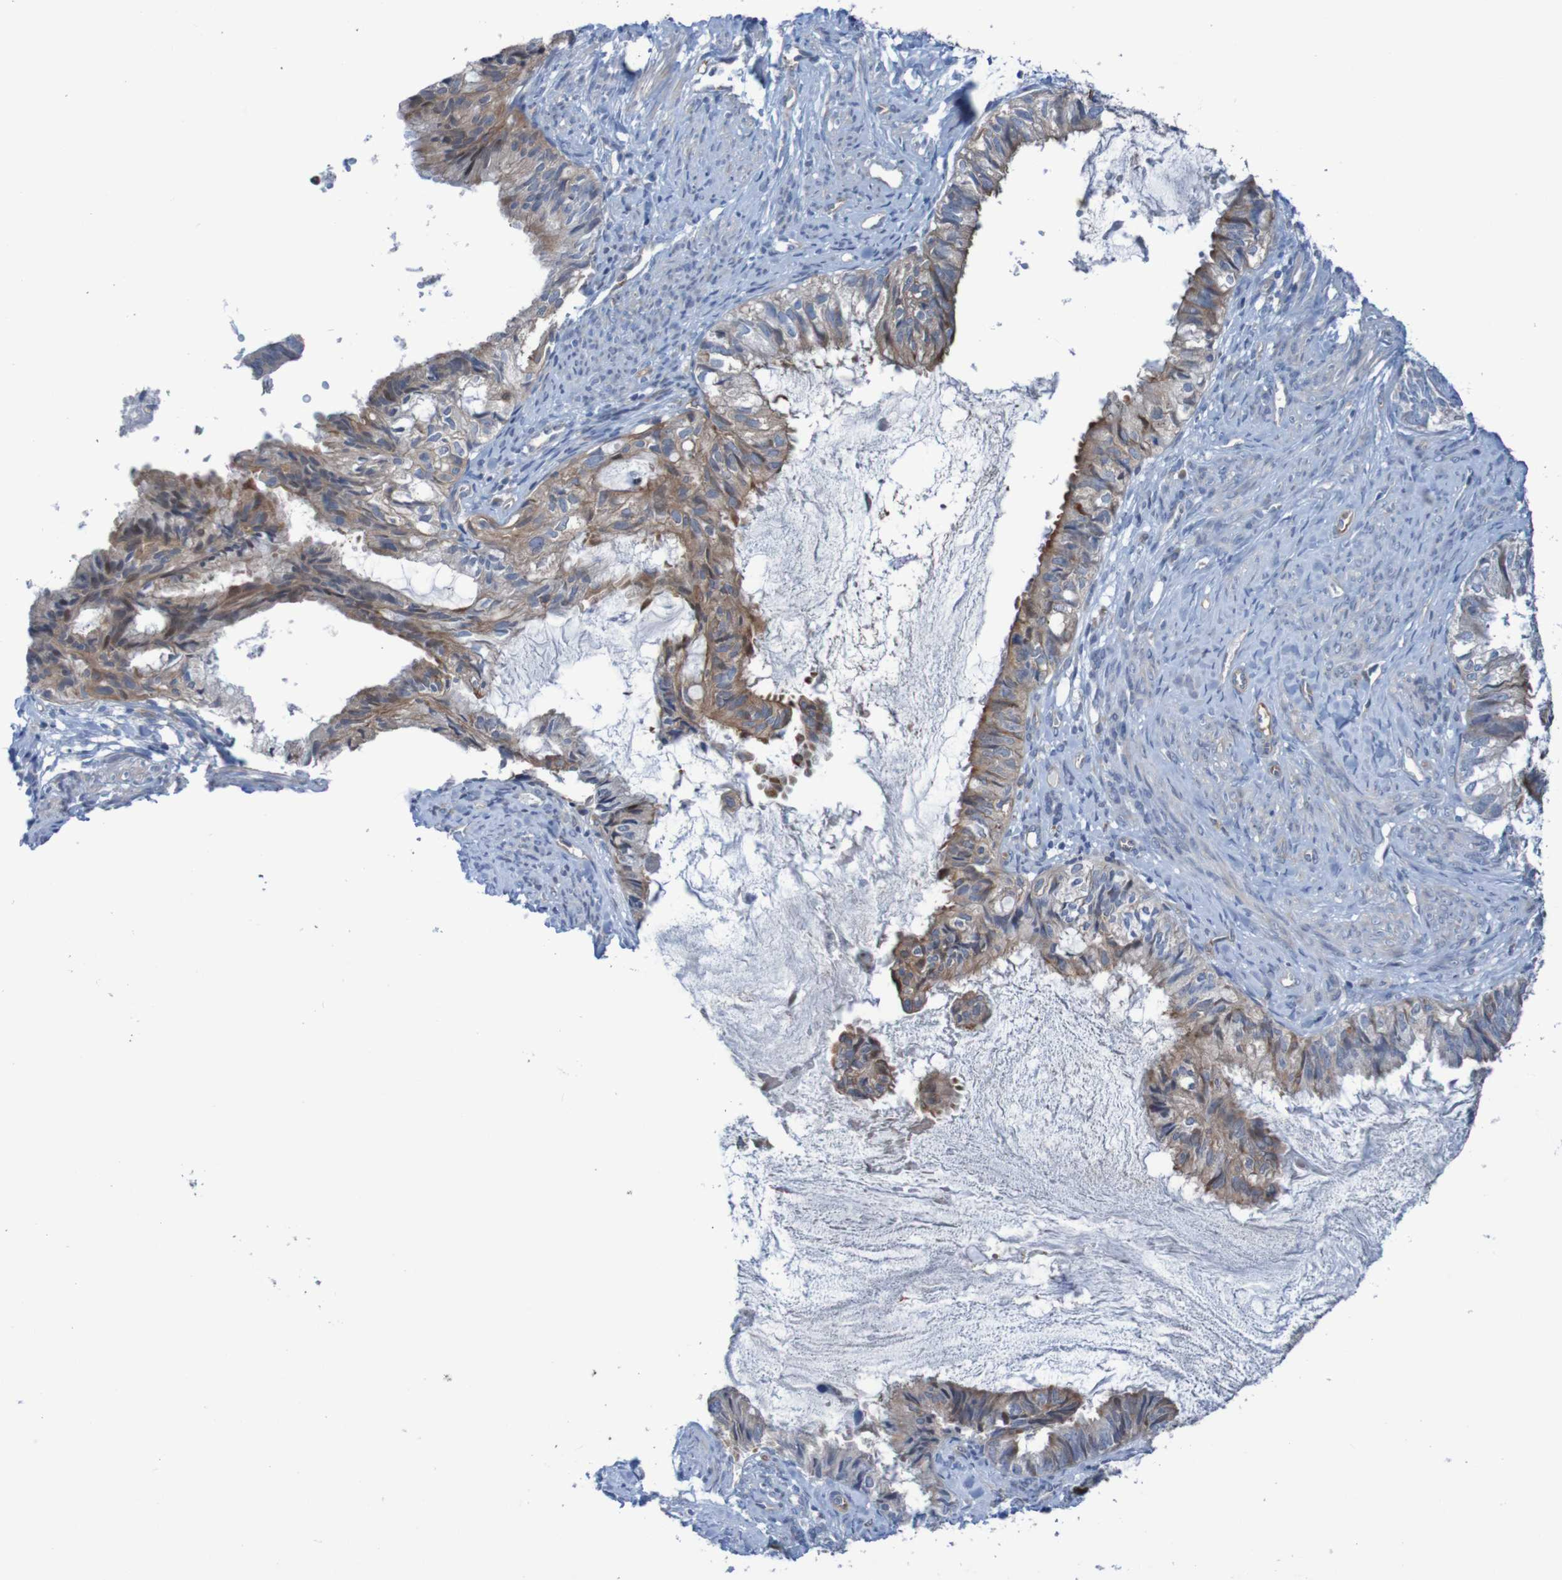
{"staining": {"intensity": "moderate", "quantity": ">75%", "location": "cytoplasmic/membranous"}, "tissue": "cervical cancer", "cell_type": "Tumor cells", "image_type": "cancer", "snomed": [{"axis": "morphology", "description": "Normal tissue, NOS"}, {"axis": "morphology", "description": "Adenocarcinoma, NOS"}, {"axis": "topography", "description": "Cervix"}, {"axis": "topography", "description": "Endometrium"}], "caption": "Protein expression by IHC exhibits moderate cytoplasmic/membranous staining in about >75% of tumor cells in adenocarcinoma (cervical).", "gene": "ANGPT4", "patient": {"sex": "female", "age": 86}}